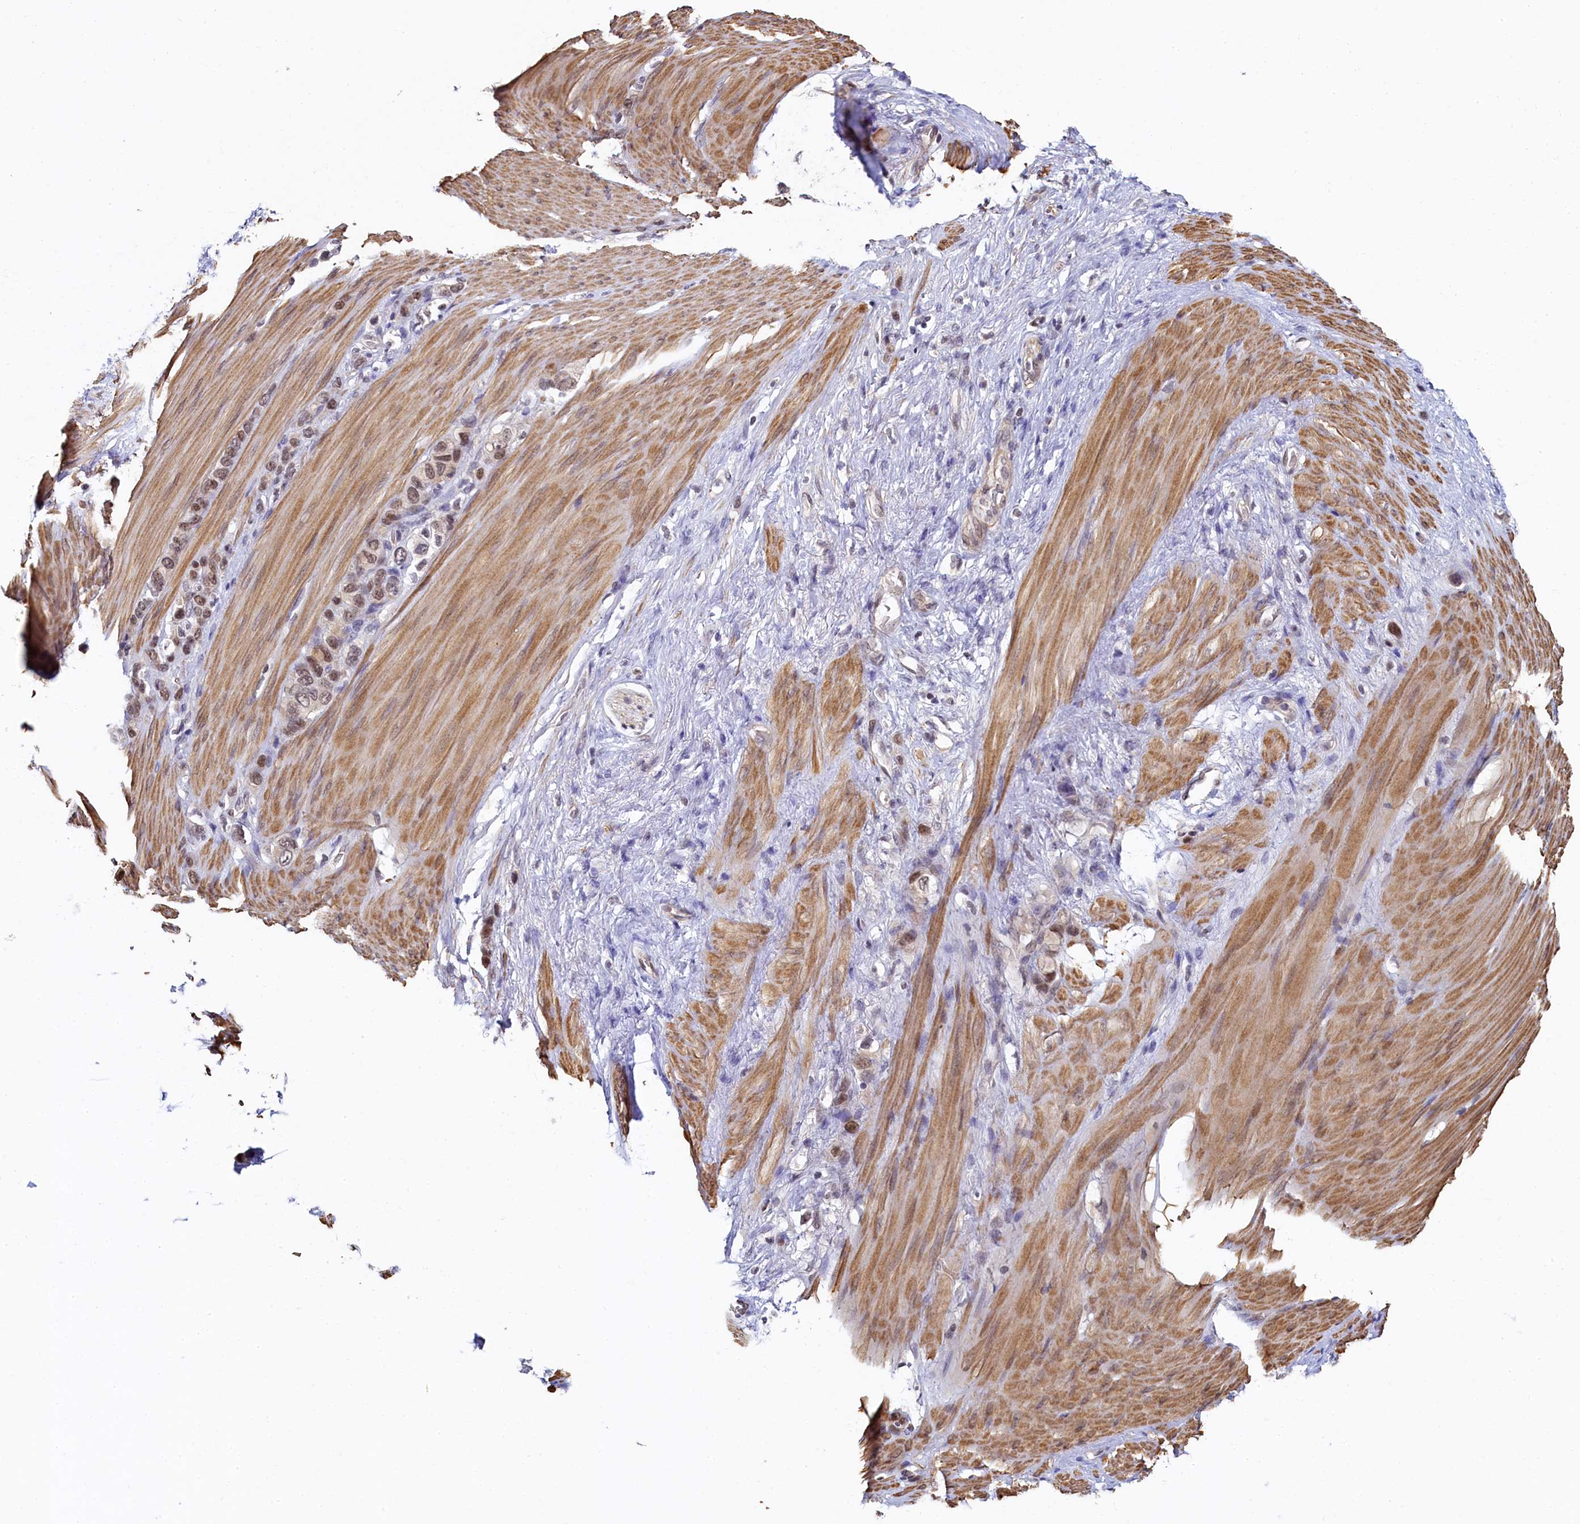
{"staining": {"intensity": "moderate", "quantity": ">75%", "location": "nuclear"}, "tissue": "stomach cancer", "cell_type": "Tumor cells", "image_type": "cancer", "snomed": [{"axis": "morphology", "description": "Adenocarcinoma, NOS"}, {"axis": "morphology", "description": "Adenocarcinoma, High grade"}, {"axis": "topography", "description": "Stomach, upper"}, {"axis": "topography", "description": "Stomach, lower"}], "caption": "Immunohistochemical staining of stomach cancer (adenocarcinoma) shows medium levels of moderate nuclear protein positivity in about >75% of tumor cells. Using DAB (brown) and hematoxylin (blue) stains, captured at high magnification using brightfield microscopy.", "gene": "INTS14", "patient": {"sex": "female", "age": 65}}